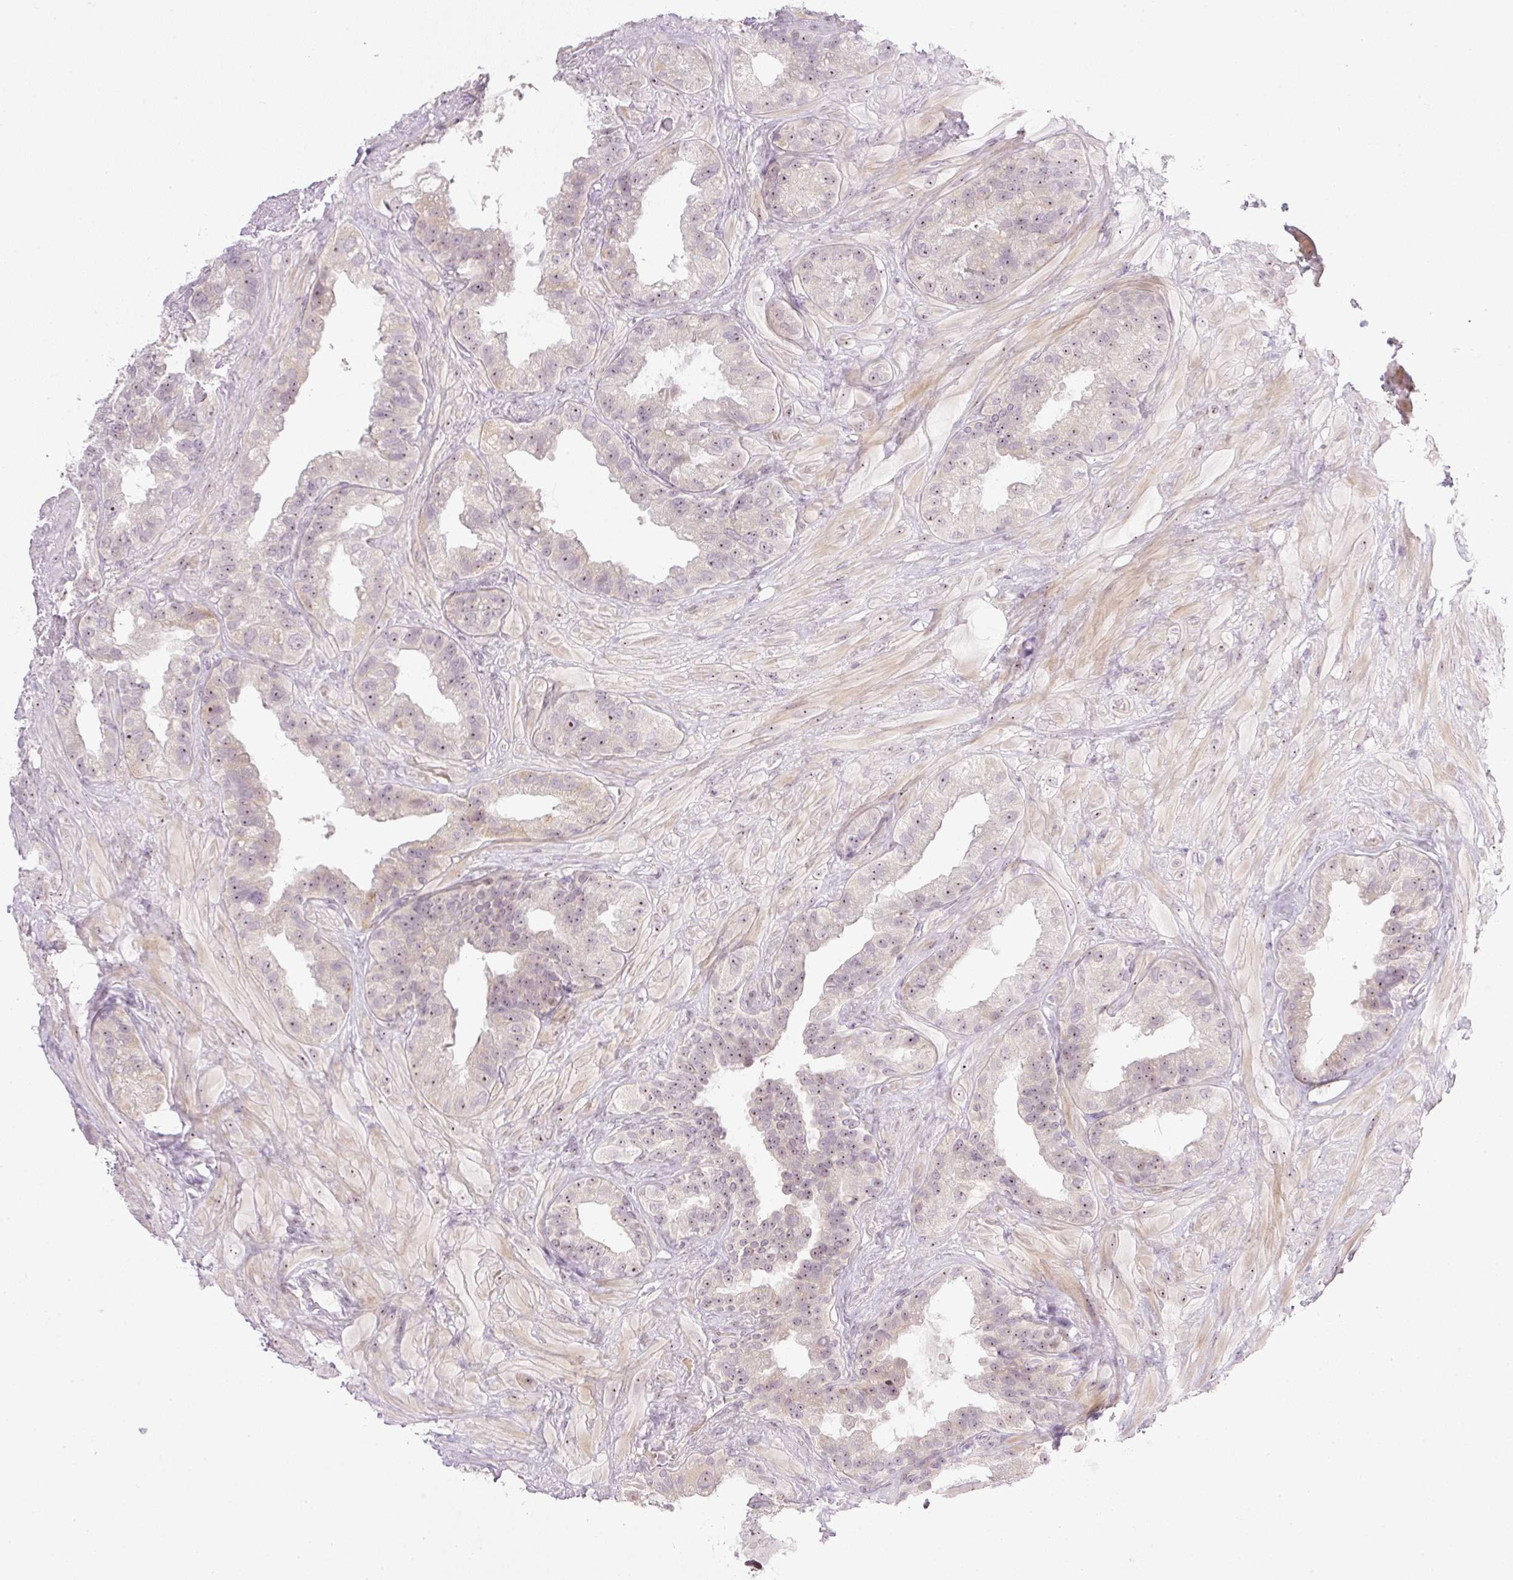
{"staining": {"intensity": "moderate", "quantity": "25%-75%", "location": "nuclear"}, "tissue": "seminal vesicle", "cell_type": "Glandular cells", "image_type": "normal", "snomed": [{"axis": "morphology", "description": "Normal tissue, NOS"}, {"axis": "topography", "description": "Seminal veicle"}, {"axis": "topography", "description": "Peripheral nerve tissue"}], "caption": "DAB immunohistochemical staining of benign seminal vesicle displays moderate nuclear protein staining in about 25%-75% of glandular cells. (brown staining indicates protein expression, while blue staining denotes nuclei).", "gene": "AAR2", "patient": {"sex": "male", "age": 76}}